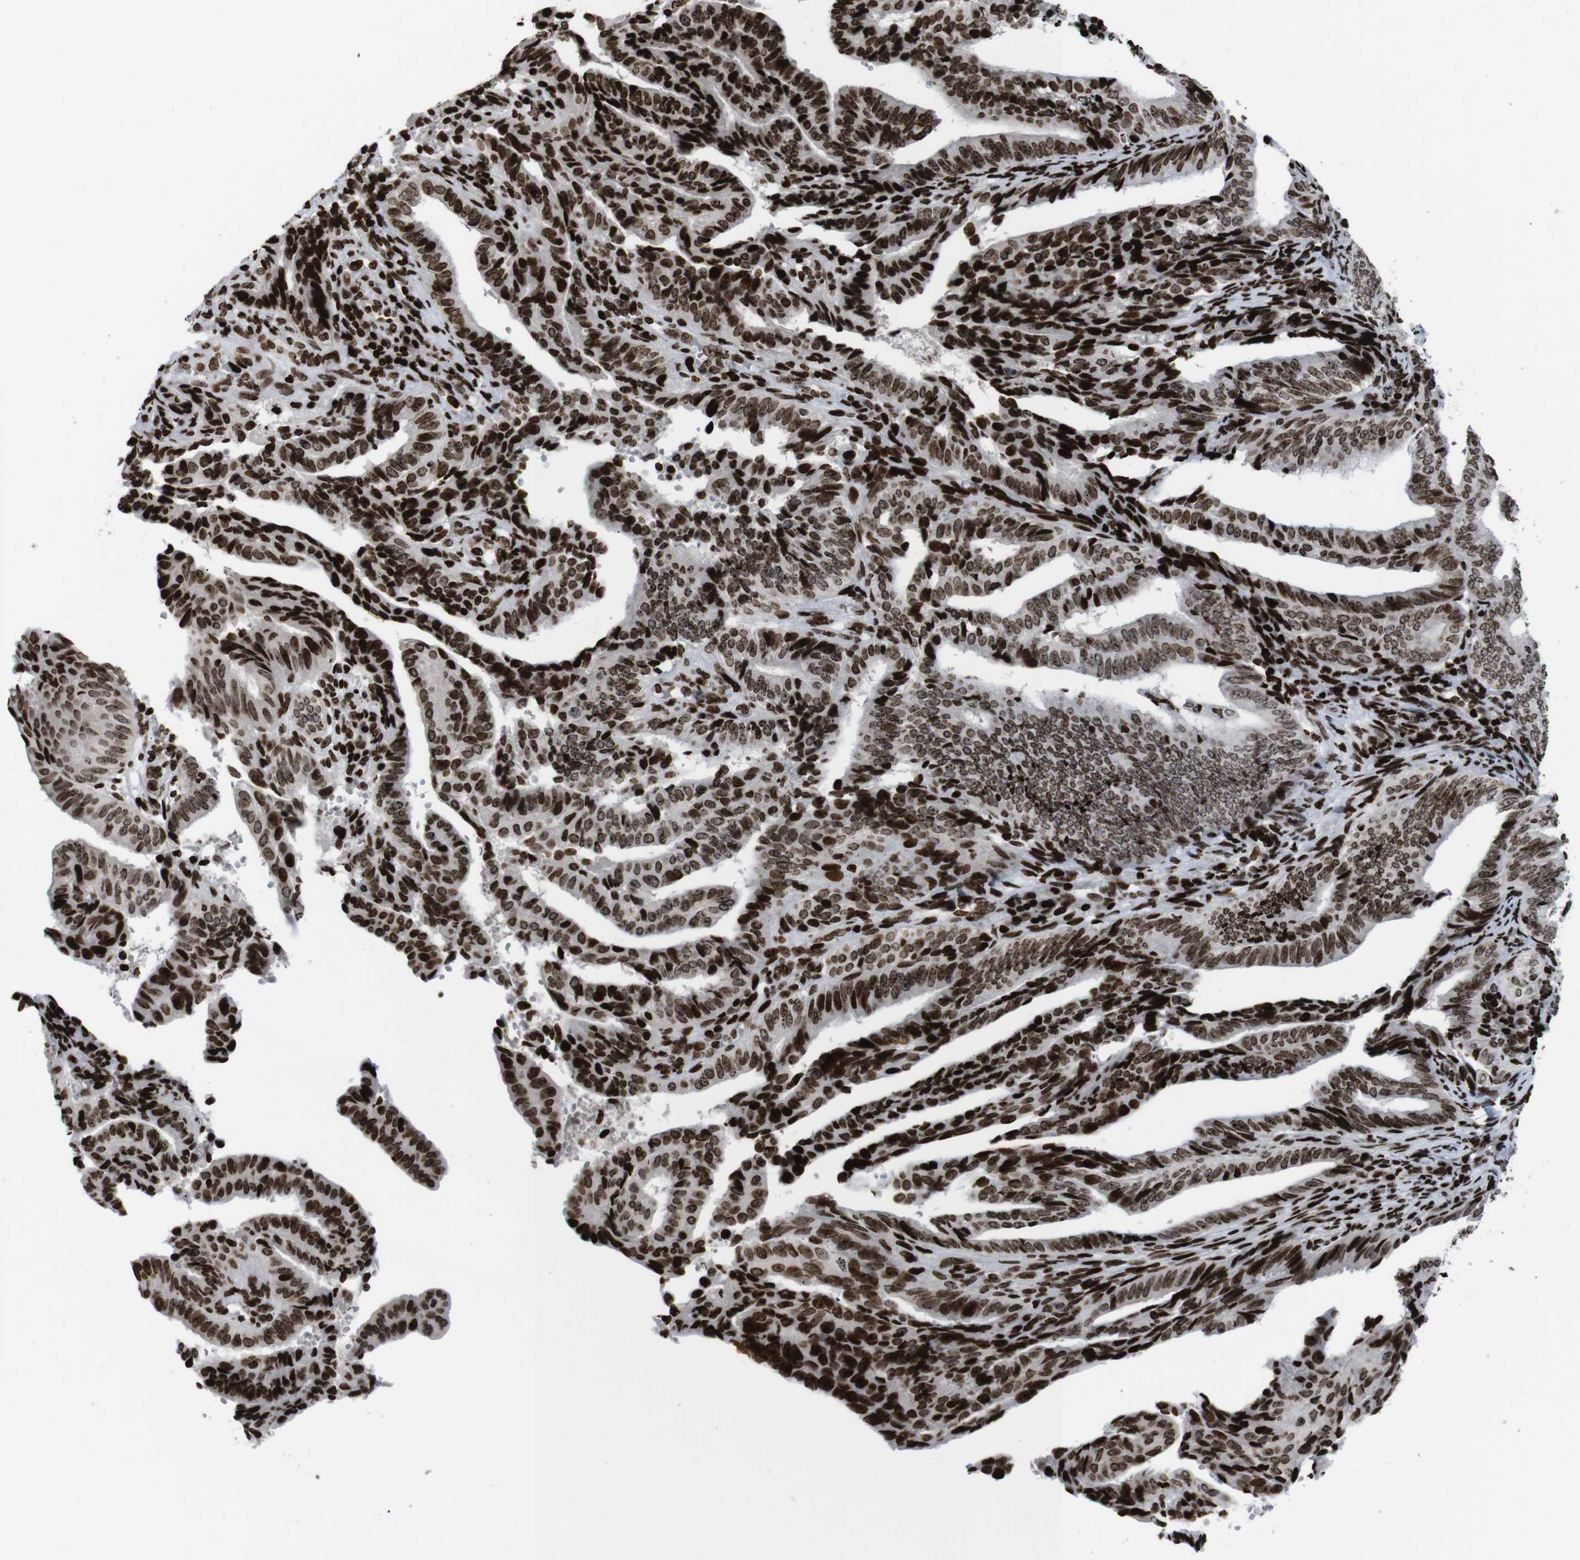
{"staining": {"intensity": "strong", "quantity": ">75%", "location": "nuclear"}, "tissue": "endometrial cancer", "cell_type": "Tumor cells", "image_type": "cancer", "snomed": [{"axis": "morphology", "description": "Adenocarcinoma, NOS"}, {"axis": "topography", "description": "Endometrium"}], "caption": "Endometrial adenocarcinoma tissue reveals strong nuclear positivity in approximately >75% of tumor cells", "gene": "H1-4", "patient": {"sex": "female", "age": 58}}